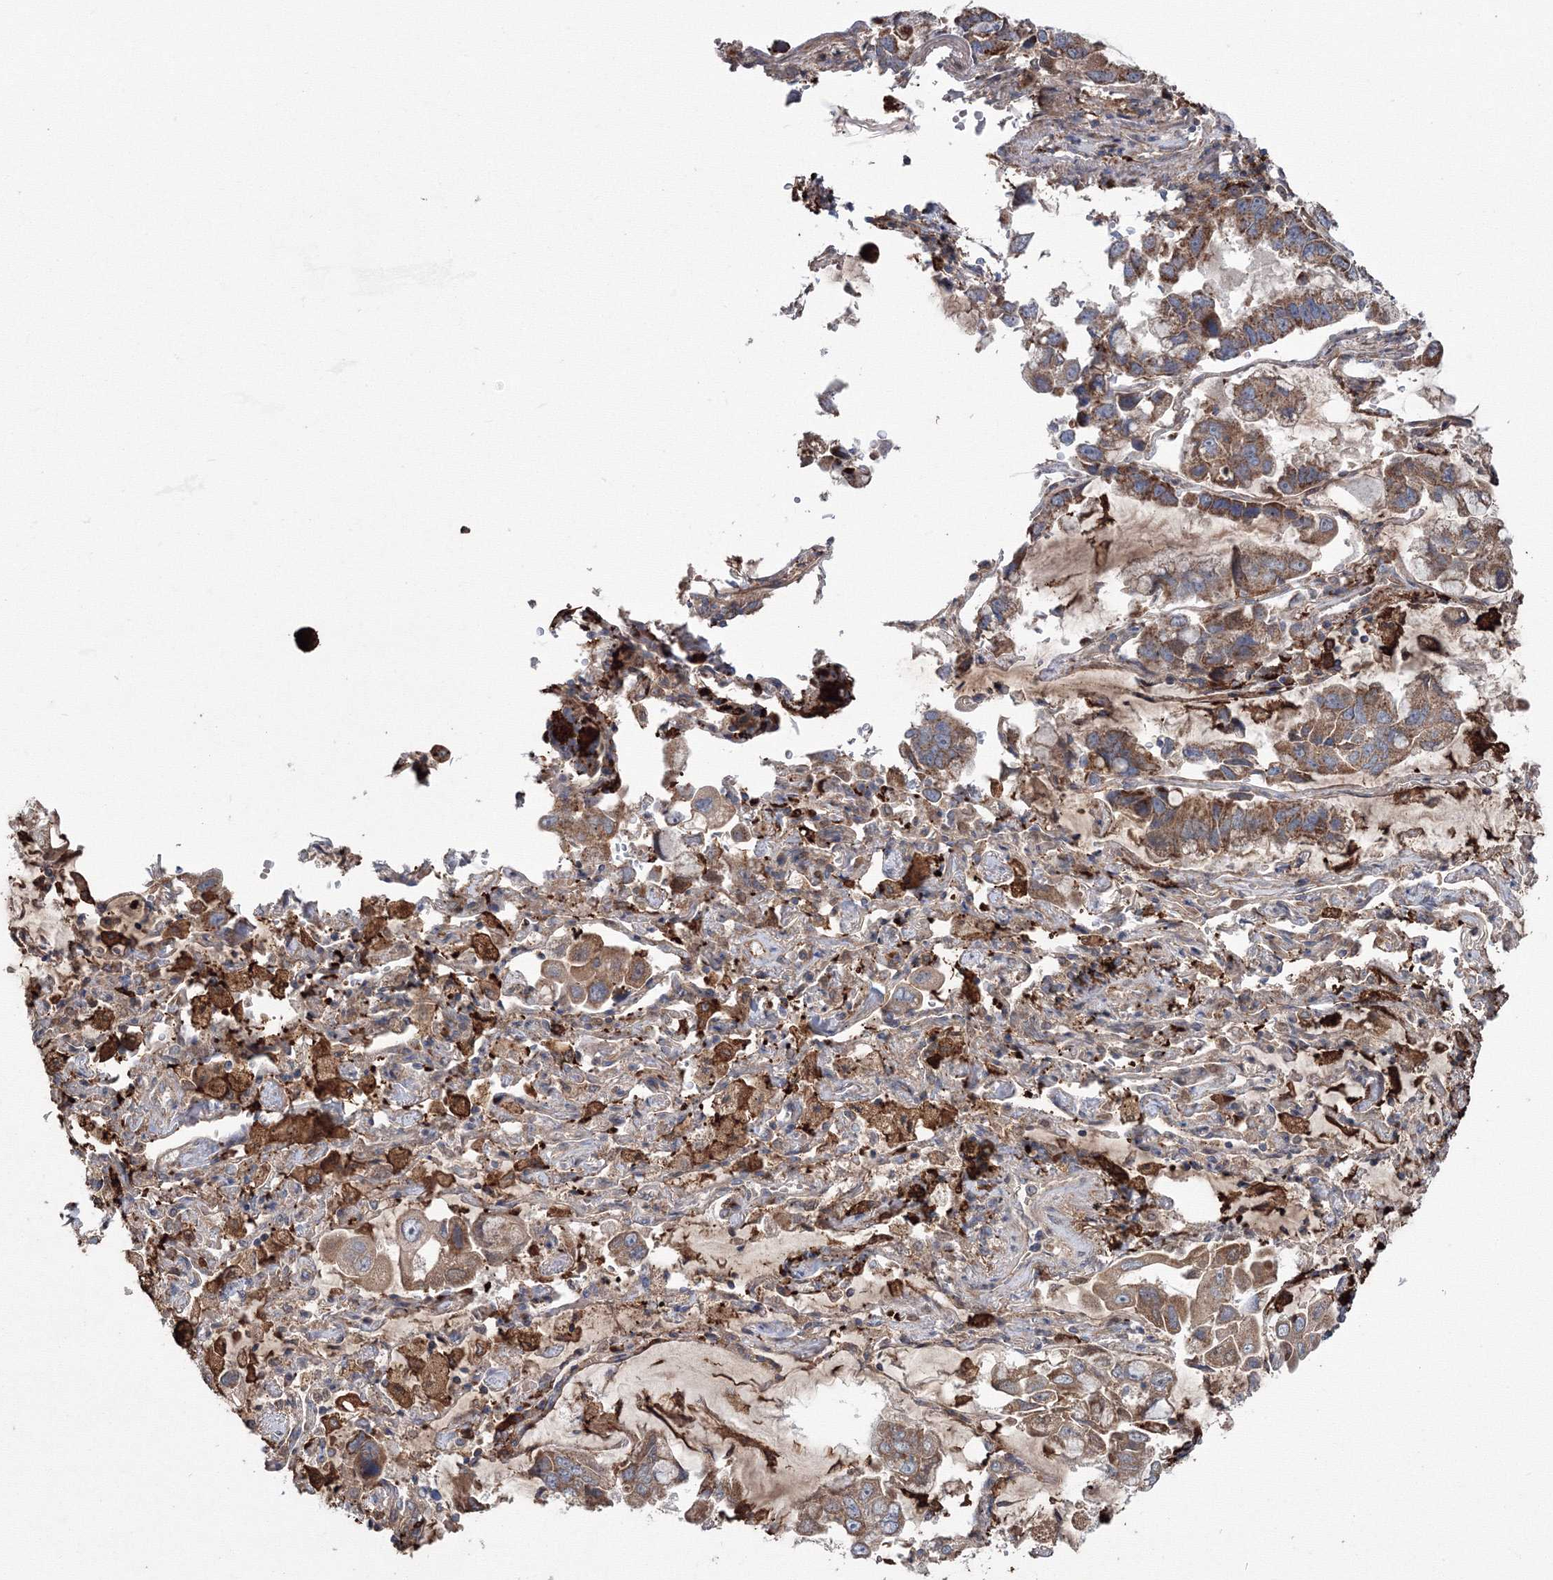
{"staining": {"intensity": "moderate", "quantity": ">75%", "location": "cytoplasmic/membranous"}, "tissue": "lung cancer", "cell_type": "Tumor cells", "image_type": "cancer", "snomed": [{"axis": "morphology", "description": "Adenocarcinoma, NOS"}, {"axis": "topography", "description": "Lung"}], "caption": "IHC of lung cancer (adenocarcinoma) demonstrates medium levels of moderate cytoplasmic/membranous staining in about >75% of tumor cells.", "gene": "RANBP3L", "patient": {"sex": "male", "age": 64}}